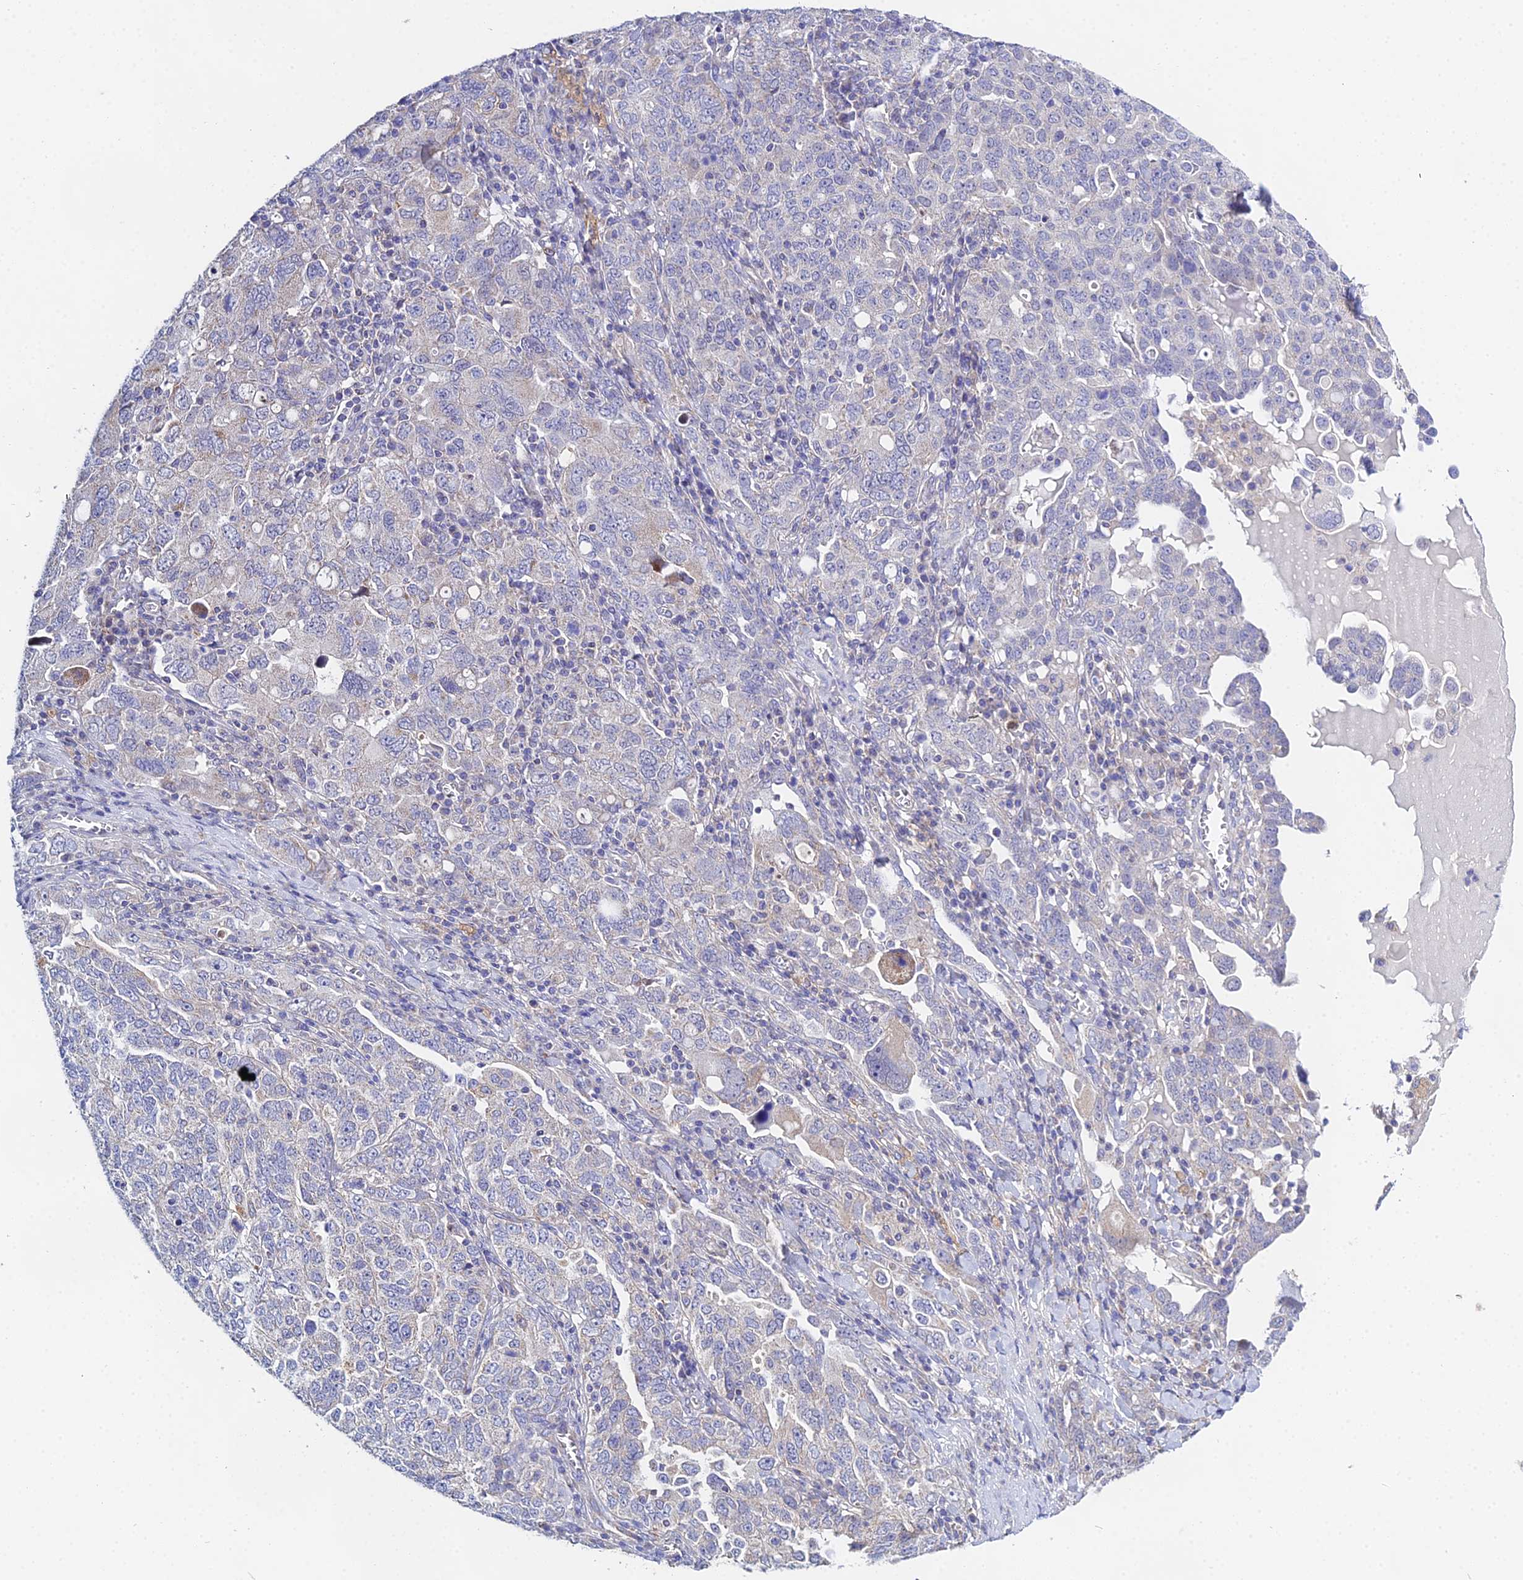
{"staining": {"intensity": "negative", "quantity": "none", "location": "none"}, "tissue": "ovarian cancer", "cell_type": "Tumor cells", "image_type": "cancer", "snomed": [{"axis": "morphology", "description": "Carcinoma, endometroid"}, {"axis": "topography", "description": "Ovary"}], "caption": "The immunohistochemistry micrograph has no significant staining in tumor cells of ovarian endometroid carcinoma tissue.", "gene": "PPP2R2C", "patient": {"sex": "female", "age": 62}}